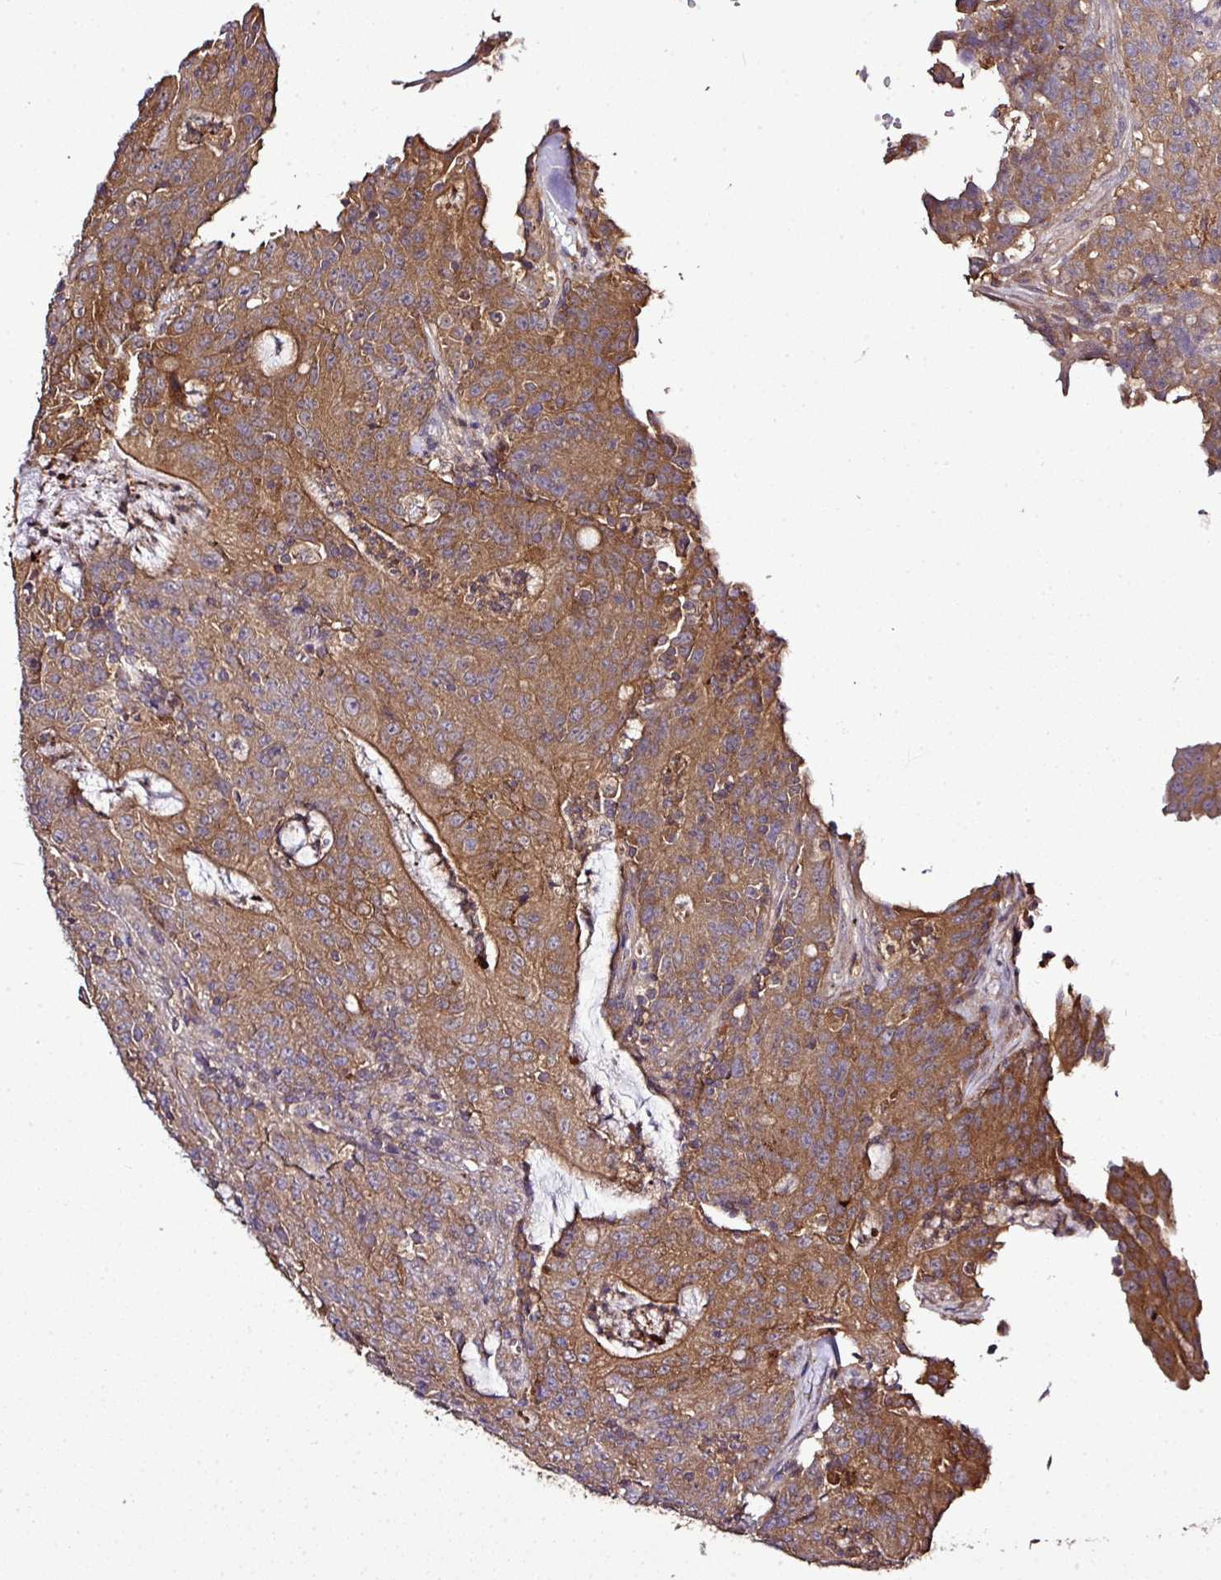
{"staining": {"intensity": "moderate", "quantity": ">75%", "location": "cytoplasmic/membranous"}, "tissue": "colorectal cancer", "cell_type": "Tumor cells", "image_type": "cancer", "snomed": [{"axis": "morphology", "description": "Adenocarcinoma, NOS"}, {"axis": "topography", "description": "Colon"}], "caption": "About >75% of tumor cells in human colorectal adenocarcinoma demonstrate moderate cytoplasmic/membranous protein positivity as visualized by brown immunohistochemical staining.", "gene": "TMEM107", "patient": {"sex": "male", "age": 83}}